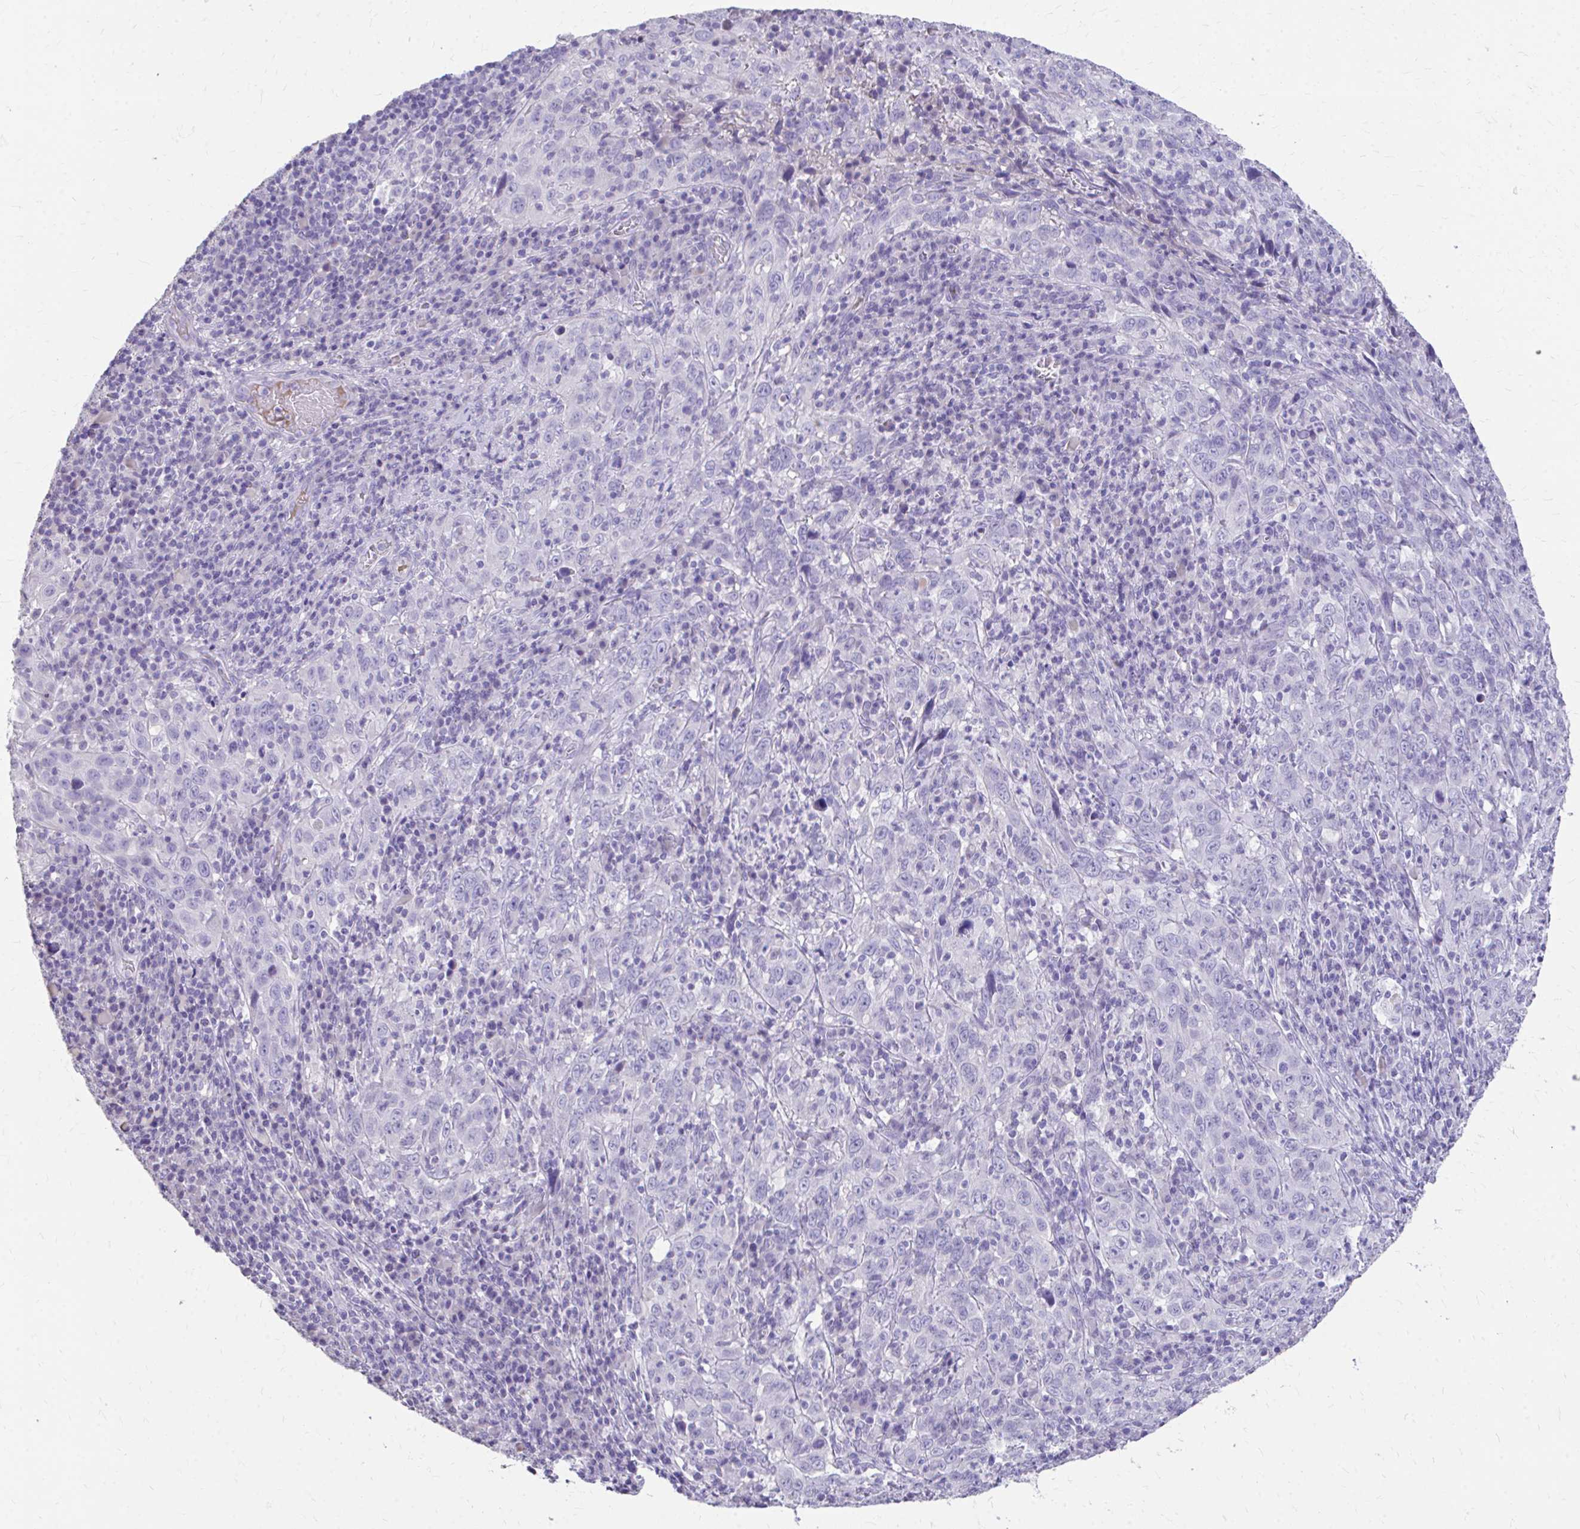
{"staining": {"intensity": "negative", "quantity": "none", "location": "none"}, "tissue": "cervical cancer", "cell_type": "Tumor cells", "image_type": "cancer", "snomed": [{"axis": "morphology", "description": "Squamous cell carcinoma, NOS"}, {"axis": "topography", "description": "Cervix"}], "caption": "An IHC image of cervical cancer (squamous cell carcinoma) is shown. There is no staining in tumor cells of cervical cancer (squamous cell carcinoma).", "gene": "CFH", "patient": {"sex": "female", "age": 46}}